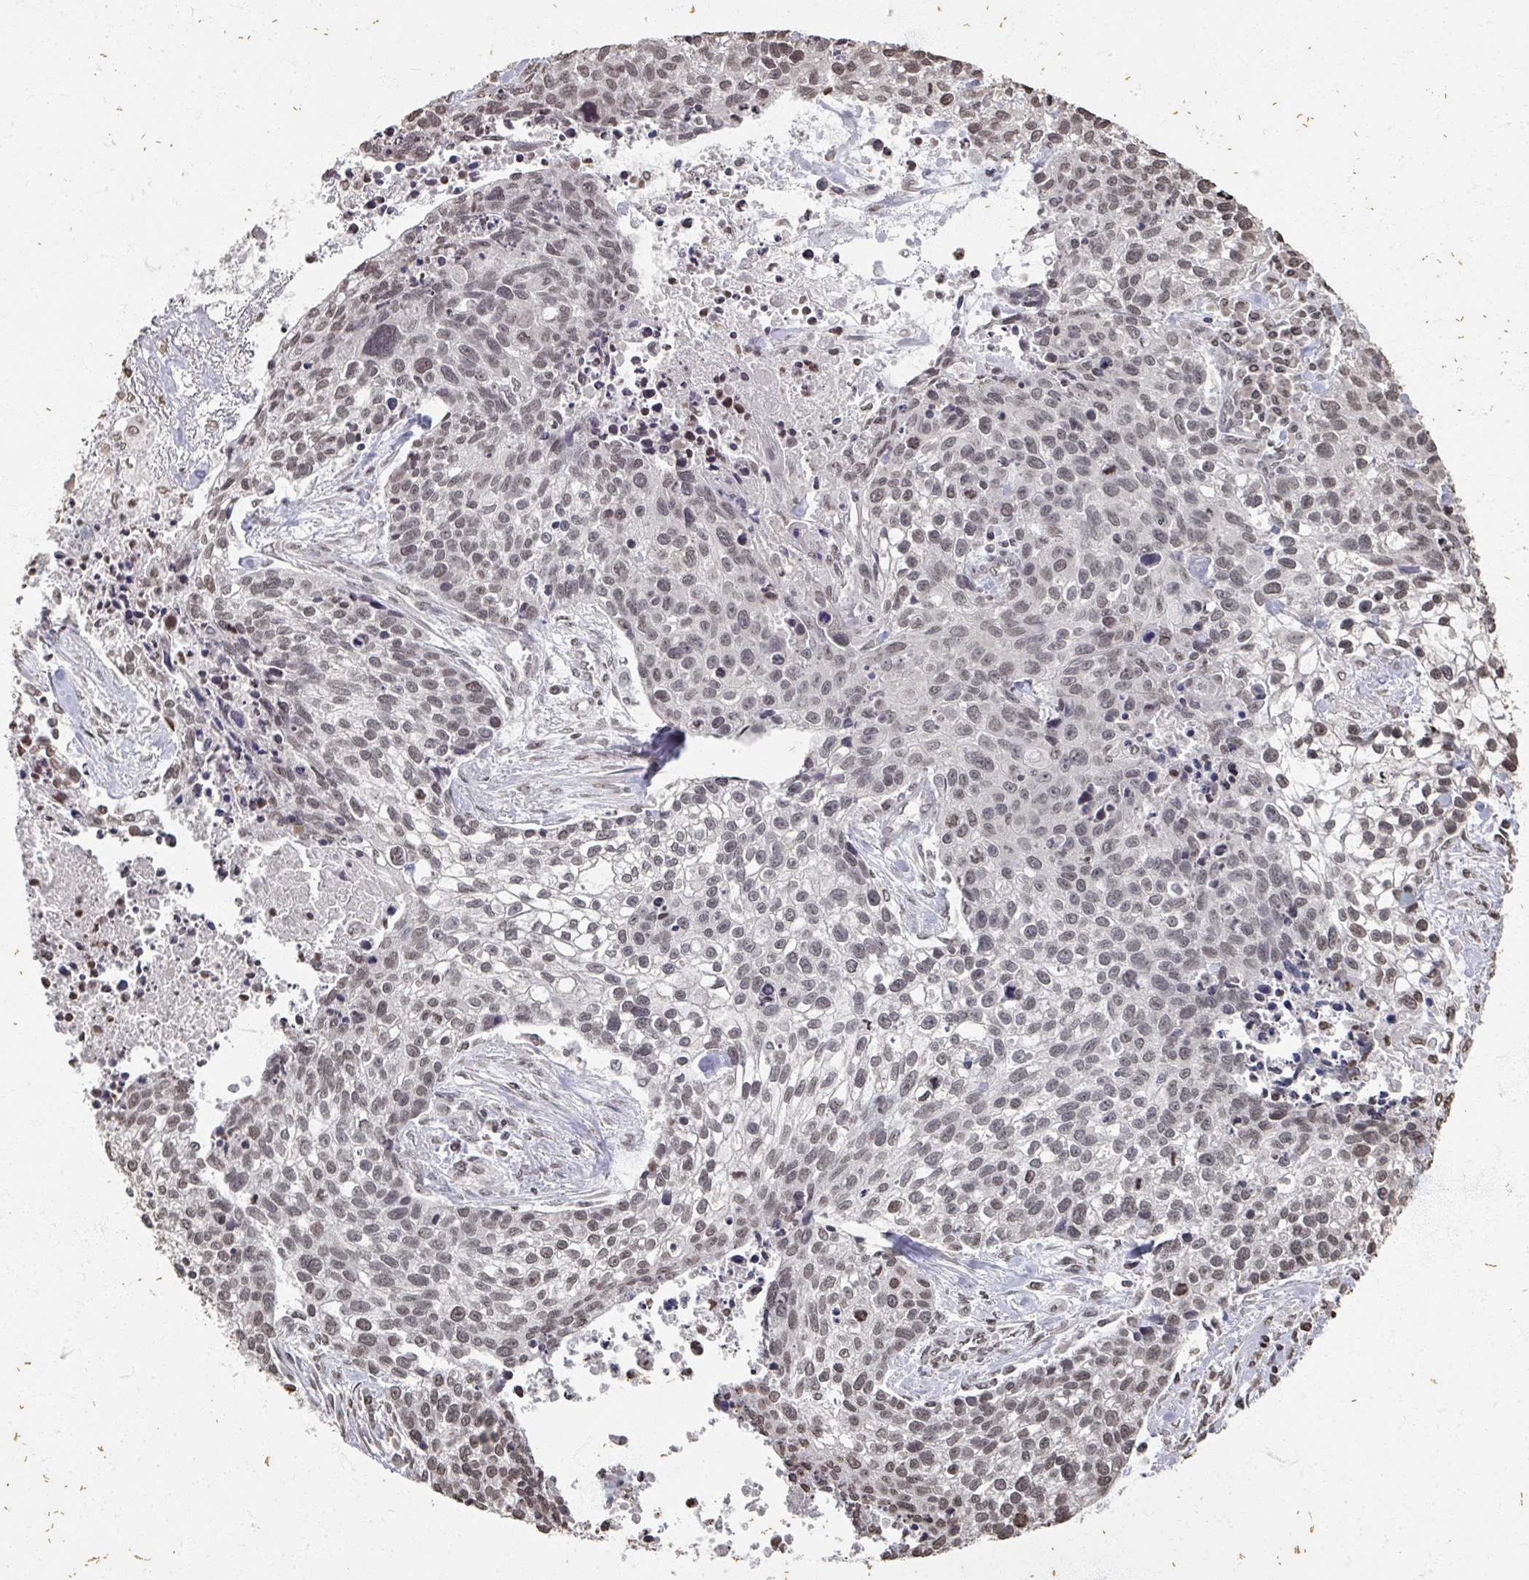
{"staining": {"intensity": "weak", "quantity": "<25%", "location": "nuclear"}, "tissue": "lung cancer", "cell_type": "Tumor cells", "image_type": "cancer", "snomed": [{"axis": "morphology", "description": "Squamous cell carcinoma, NOS"}, {"axis": "topography", "description": "Lung"}], "caption": "This is an IHC histopathology image of lung squamous cell carcinoma. There is no expression in tumor cells.", "gene": "DCUN1D5", "patient": {"sex": "male", "age": 74}}